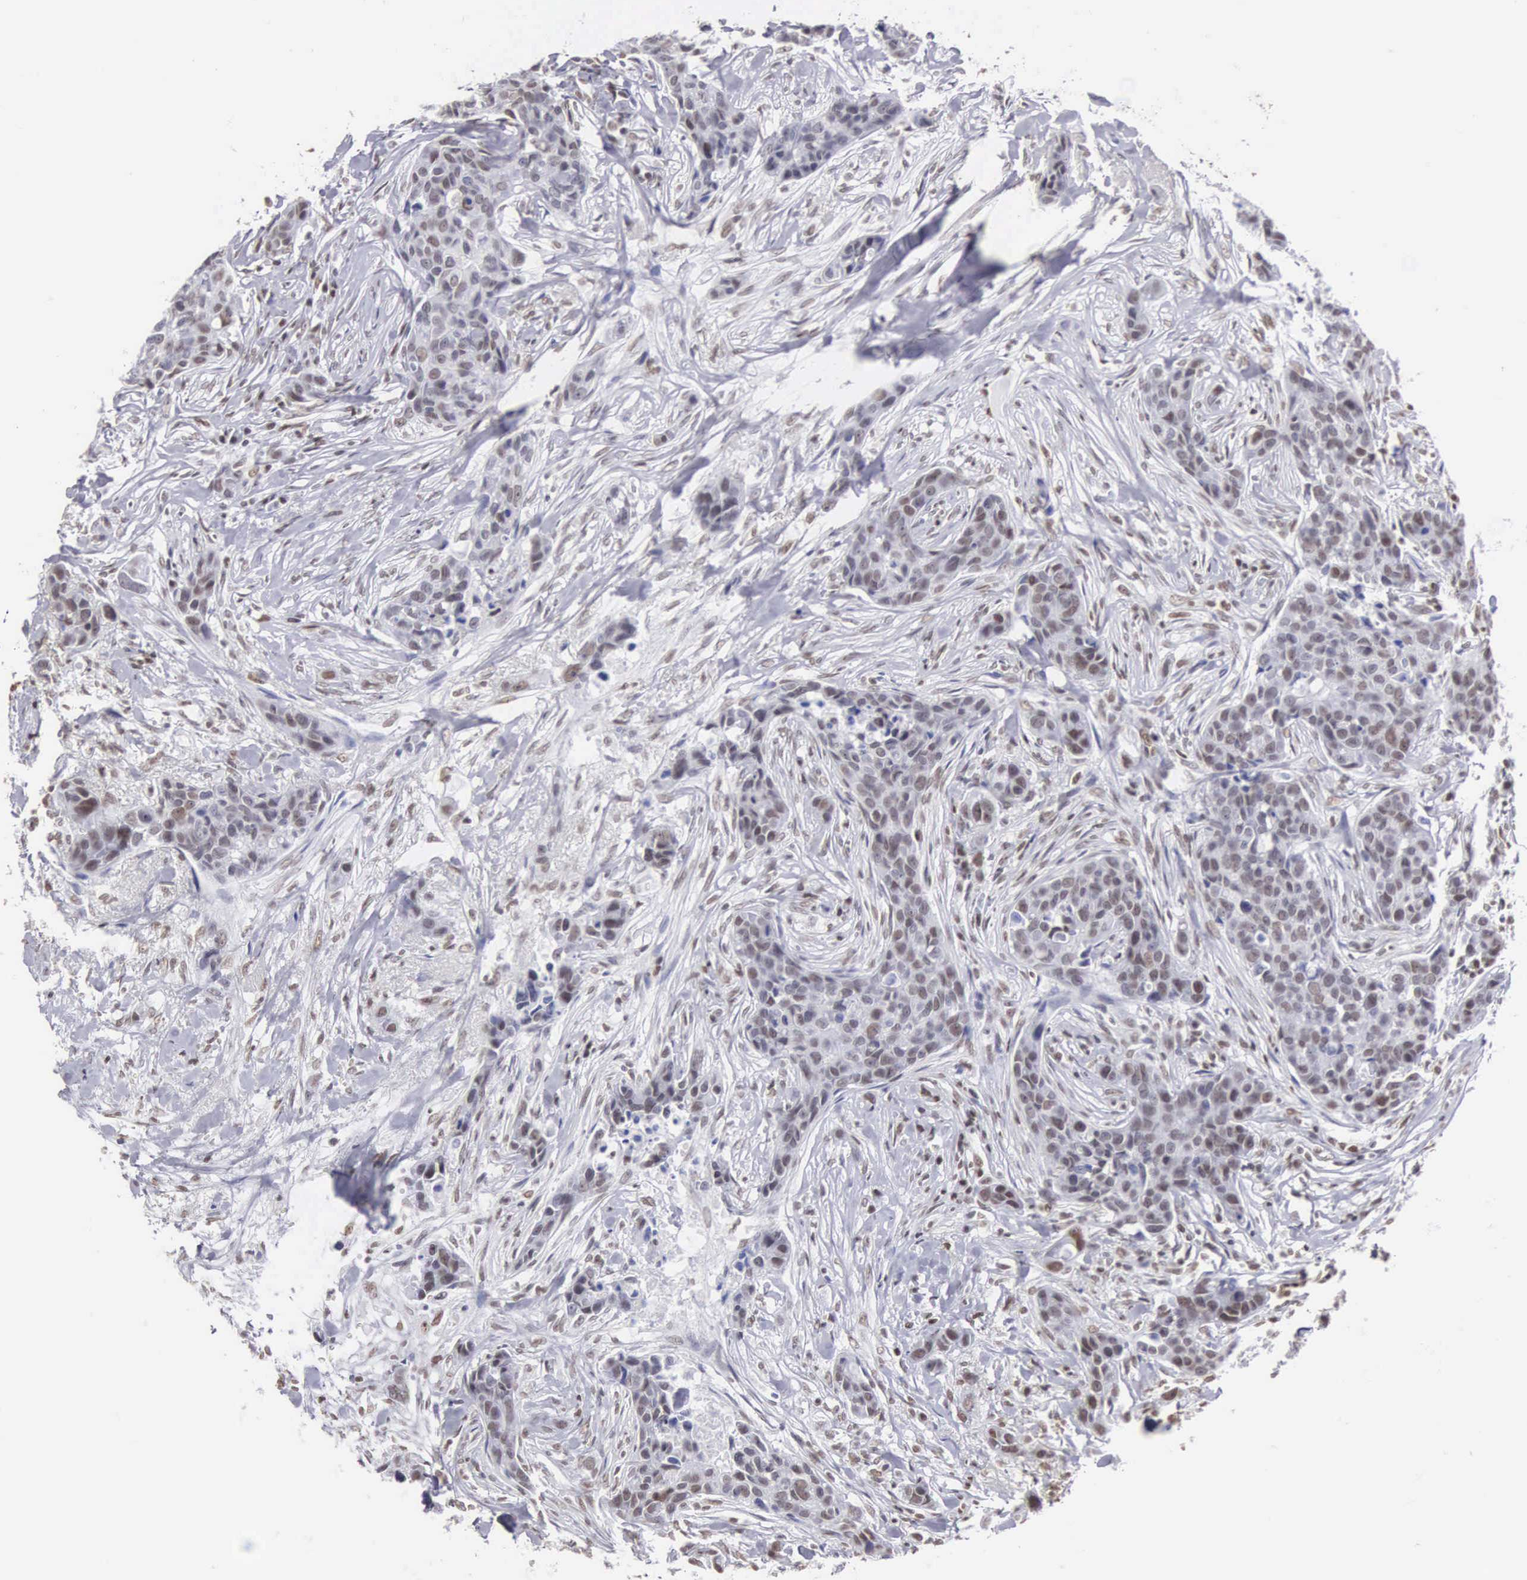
{"staining": {"intensity": "weak", "quantity": "25%-75%", "location": "nuclear"}, "tissue": "breast cancer", "cell_type": "Tumor cells", "image_type": "cancer", "snomed": [{"axis": "morphology", "description": "Duct carcinoma"}, {"axis": "topography", "description": "Breast"}], "caption": "Breast infiltrating ductal carcinoma stained with a protein marker displays weak staining in tumor cells.", "gene": "CSTF2", "patient": {"sex": "female", "age": 91}}